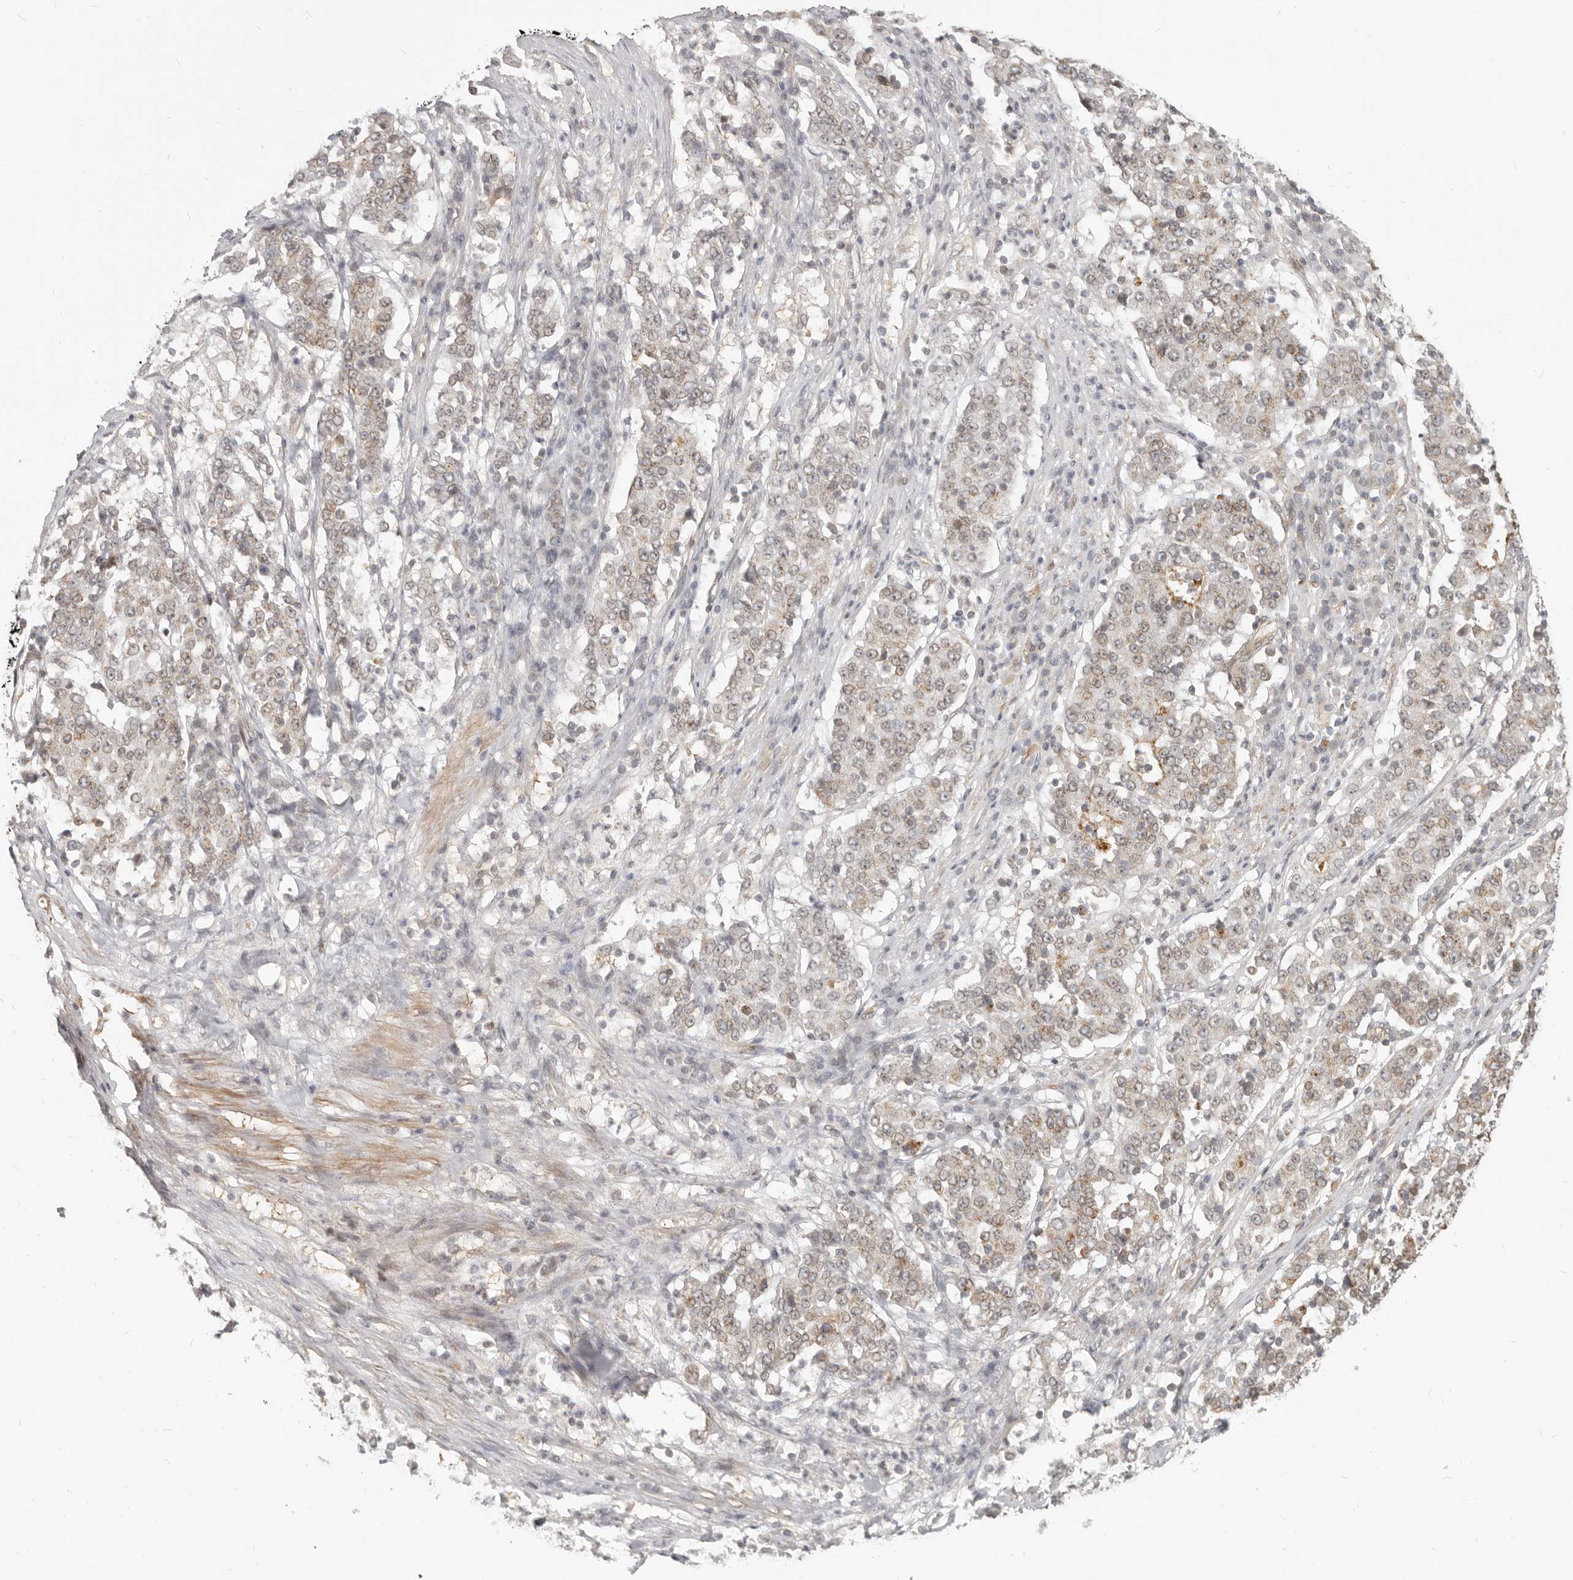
{"staining": {"intensity": "weak", "quantity": "<25%", "location": "cytoplasmic/membranous,nuclear"}, "tissue": "stomach cancer", "cell_type": "Tumor cells", "image_type": "cancer", "snomed": [{"axis": "morphology", "description": "Adenocarcinoma, NOS"}, {"axis": "topography", "description": "Stomach"}], "caption": "Tumor cells are negative for protein expression in human stomach cancer (adenocarcinoma).", "gene": "NUP153", "patient": {"sex": "male", "age": 59}}